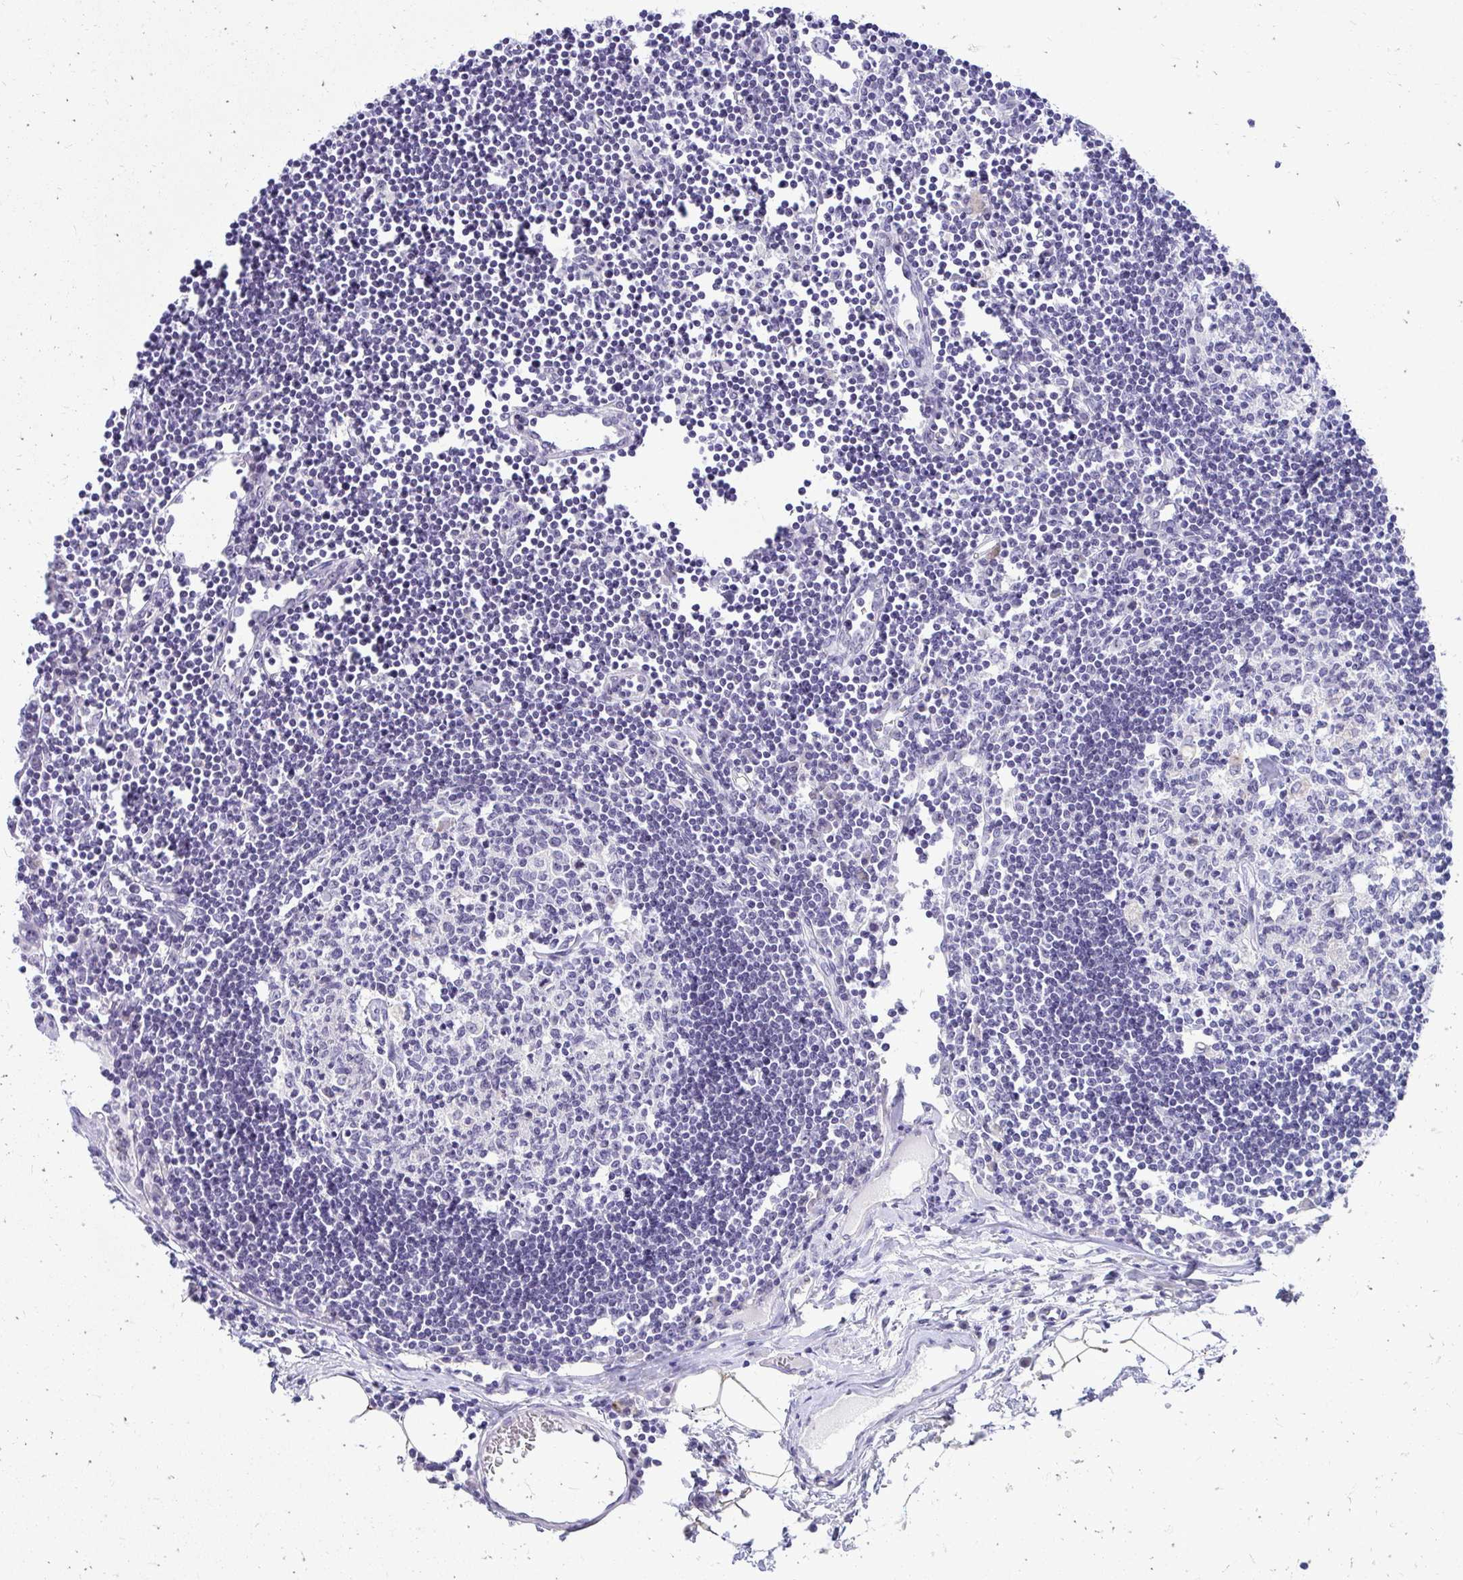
{"staining": {"intensity": "negative", "quantity": "none", "location": "none"}, "tissue": "lymph node", "cell_type": "Germinal center cells", "image_type": "normal", "snomed": [{"axis": "morphology", "description": "Normal tissue, NOS"}, {"axis": "topography", "description": "Lymph node"}], "caption": "This is a micrograph of IHC staining of benign lymph node, which shows no positivity in germinal center cells.", "gene": "NIFK", "patient": {"sex": "female", "age": 65}}